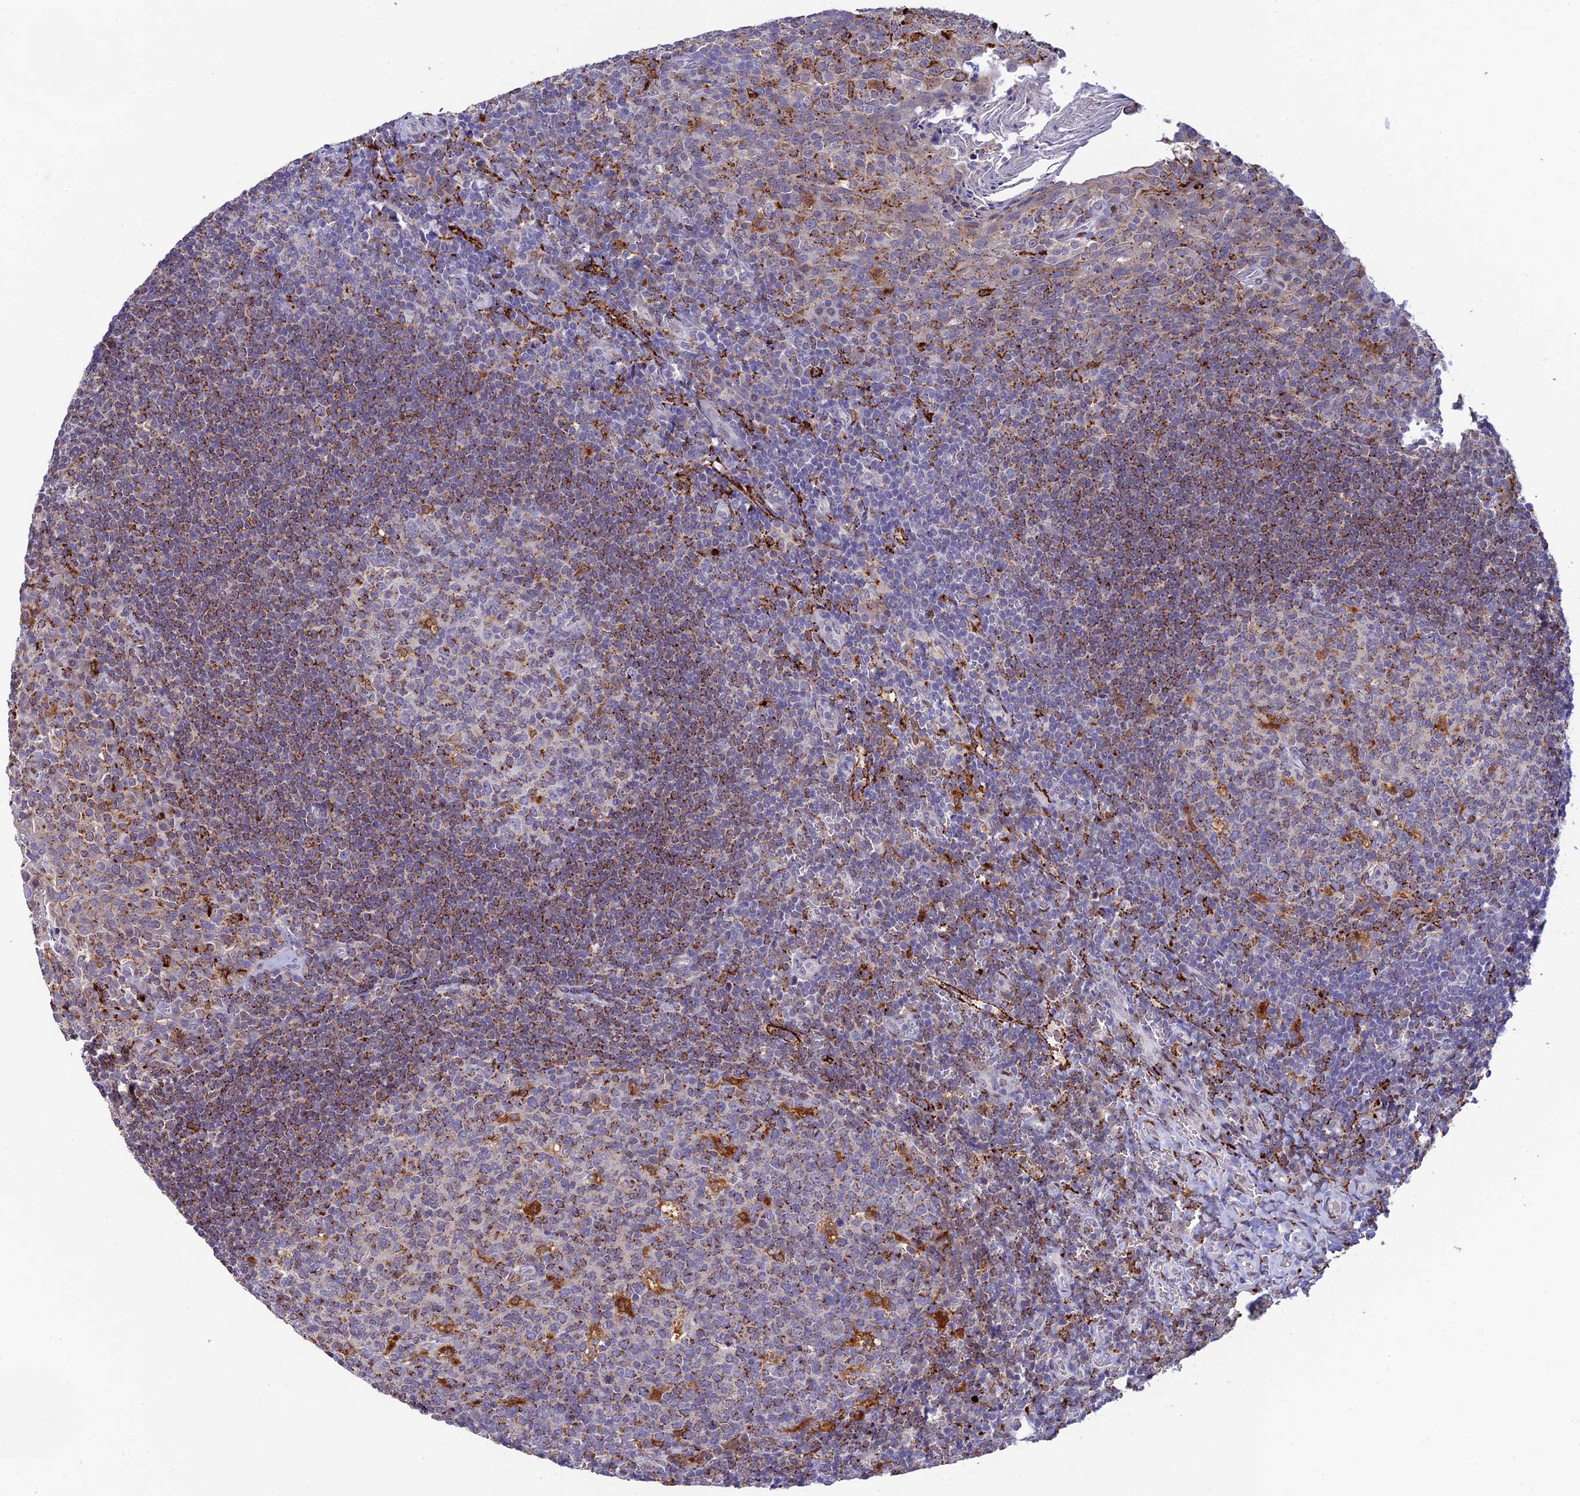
{"staining": {"intensity": "strong", "quantity": "<25%", "location": "cytoplasmic/membranous"}, "tissue": "tonsil", "cell_type": "Germinal center cells", "image_type": "normal", "snomed": [{"axis": "morphology", "description": "Normal tissue, NOS"}, {"axis": "topography", "description": "Tonsil"}], "caption": "DAB immunohistochemical staining of normal human tonsil exhibits strong cytoplasmic/membranous protein expression in approximately <25% of germinal center cells.", "gene": "HIC1", "patient": {"sex": "female", "age": 10}}